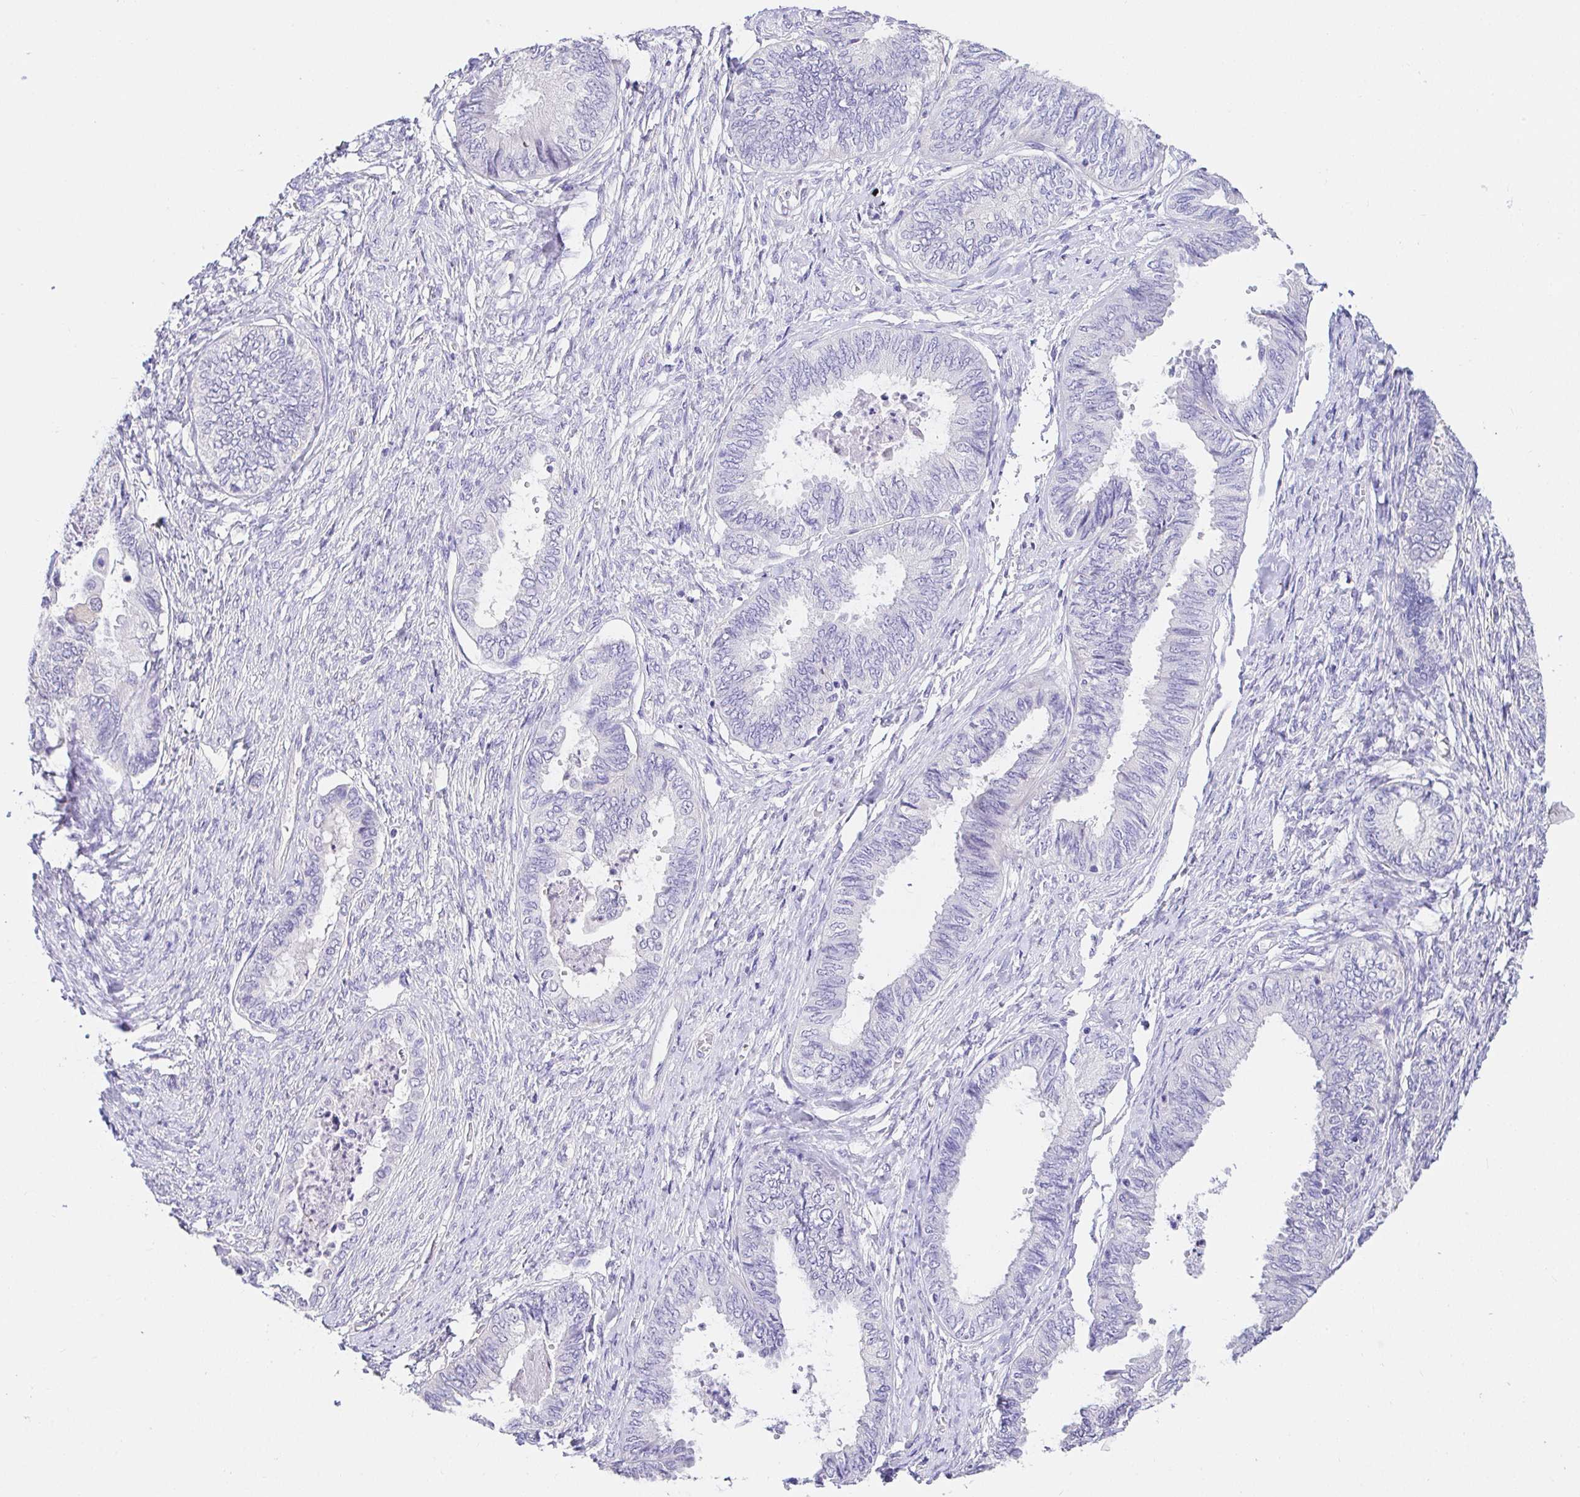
{"staining": {"intensity": "negative", "quantity": "none", "location": "none"}, "tissue": "ovarian cancer", "cell_type": "Tumor cells", "image_type": "cancer", "snomed": [{"axis": "morphology", "description": "Carcinoma, endometroid"}, {"axis": "topography", "description": "Ovary"}], "caption": "This is an immunohistochemistry photomicrograph of human ovarian endometroid carcinoma. There is no positivity in tumor cells.", "gene": "CDO1", "patient": {"sex": "female", "age": 70}}